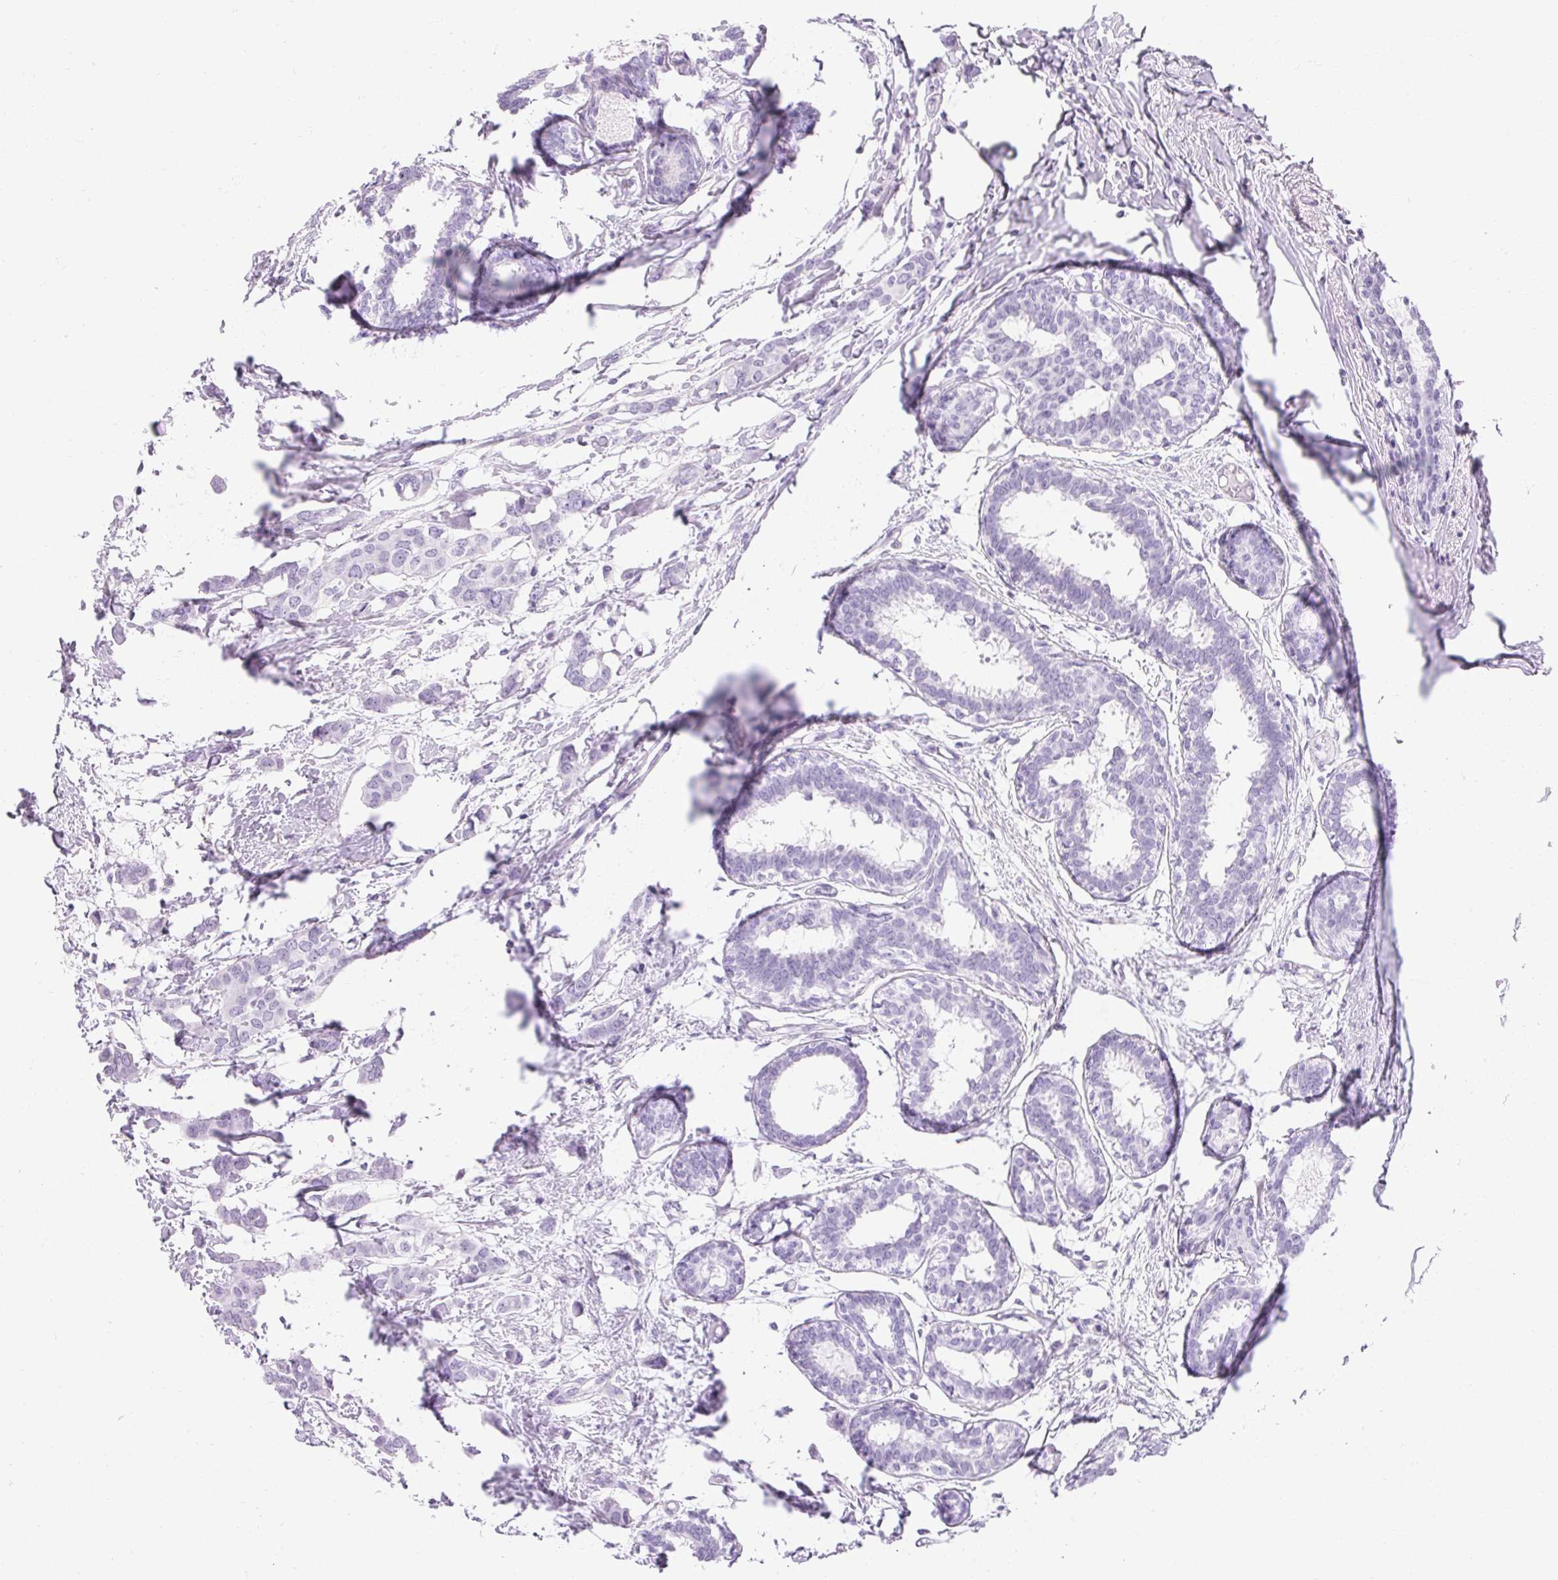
{"staining": {"intensity": "negative", "quantity": "none", "location": "none"}, "tissue": "breast cancer", "cell_type": "Tumor cells", "image_type": "cancer", "snomed": [{"axis": "morphology", "description": "Duct carcinoma"}, {"axis": "topography", "description": "Breast"}], "caption": "A high-resolution photomicrograph shows immunohistochemistry staining of infiltrating ductal carcinoma (breast), which shows no significant expression in tumor cells.", "gene": "ASGR2", "patient": {"sex": "female", "age": 62}}